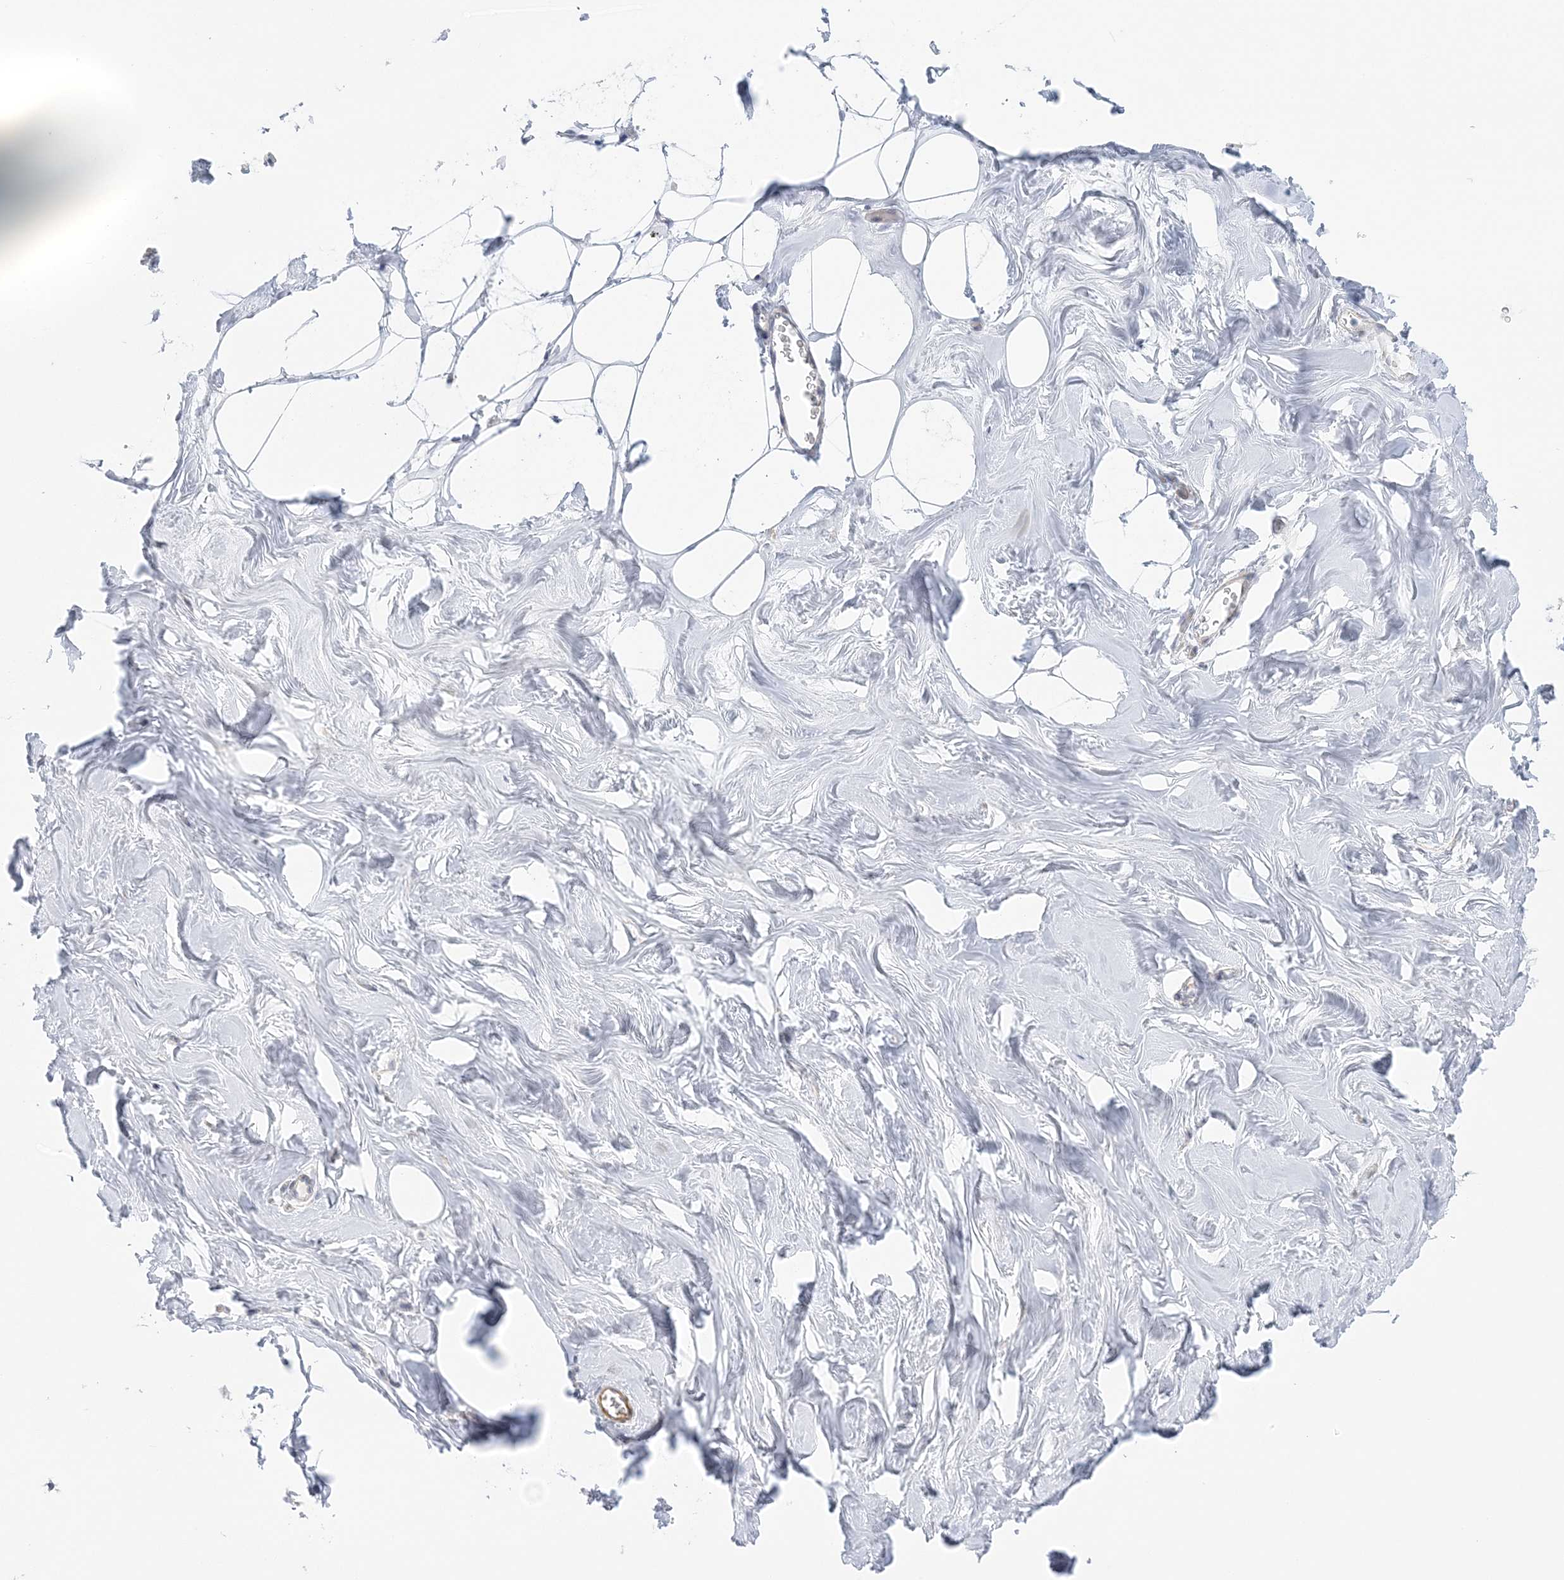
{"staining": {"intensity": "negative", "quantity": "none", "location": "none"}, "tissue": "adipose tissue", "cell_type": "Adipocytes", "image_type": "normal", "snomed": [{"axis": "morphology", "description": "Normal tissue, NOS"}, {"axis": "morphology", "description": "Fibrosis, NOS"}, {"axis": "topography", "description": "Breast"}, {"axis": "topography", "description": "Adipose tissue"}], "caption": "Immunohistochemical staining of normal adipose tissue shows no significant expression in adipocytes. (Brightfield microscopy of DAB immunohistochemistry (IHC) at high magnification).", "gene": "ICMT", "patient": {"sex": "female", "age": 39}}